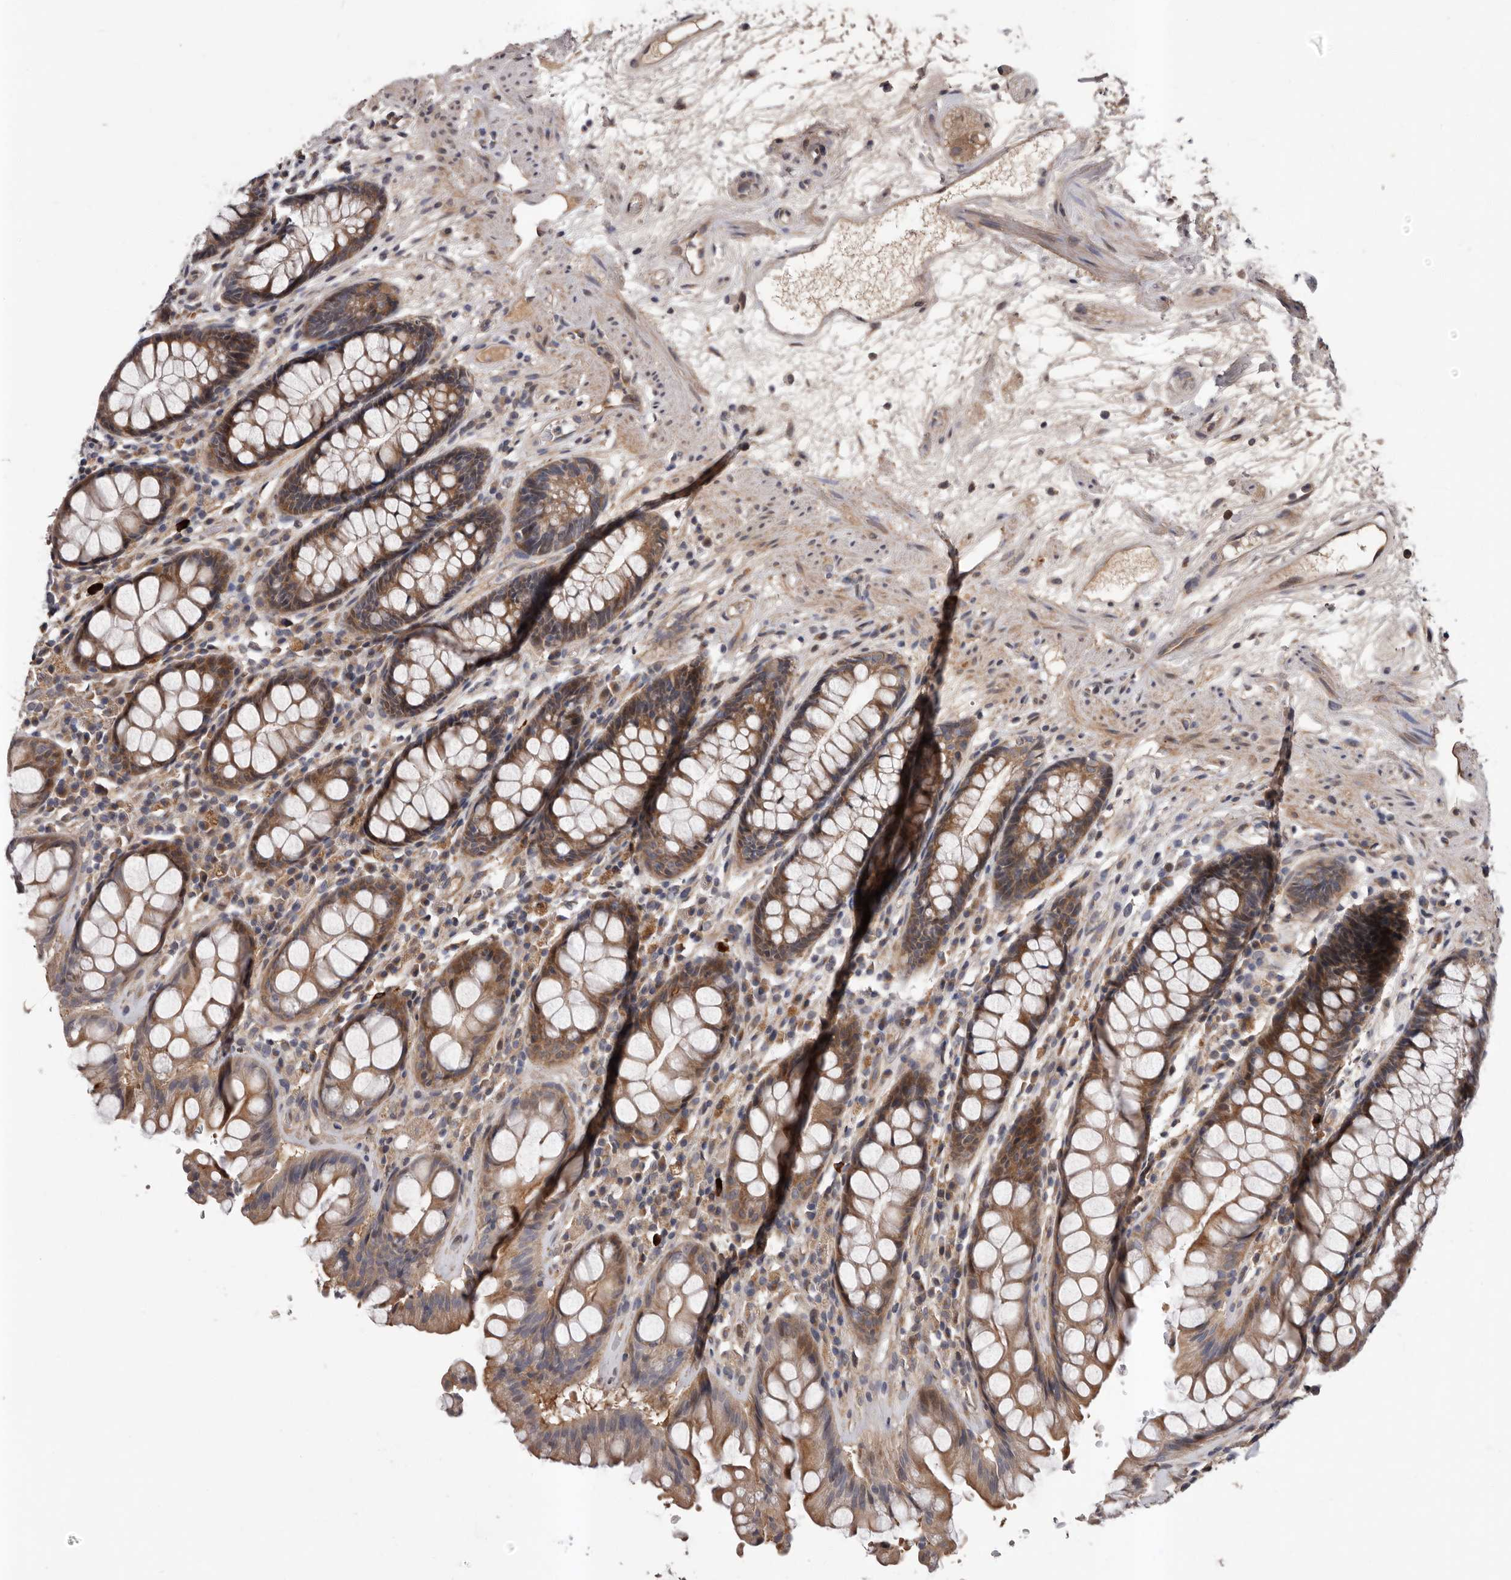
{"staining": {"intensity": "moderate", "quantity": ">75%", "location": "cytoplasmic/membranous"}, "tissue": "rectum", "cell_type": "Glandular cells", "image_type": "normal", "snomed": [{"axis": "morphology", "description": "Normal tissue, NOS"}, {"axis": "topography", "description": "Rectum"}], "caption": "About >75% of glandular cells in unremarkable rectum reveal moderate cytoplasmic/membranous protein staining as visualized by brown immunohistochemical staining.", "gene": "PRKD1", "patient": {"sex": "male", "age": 64}}